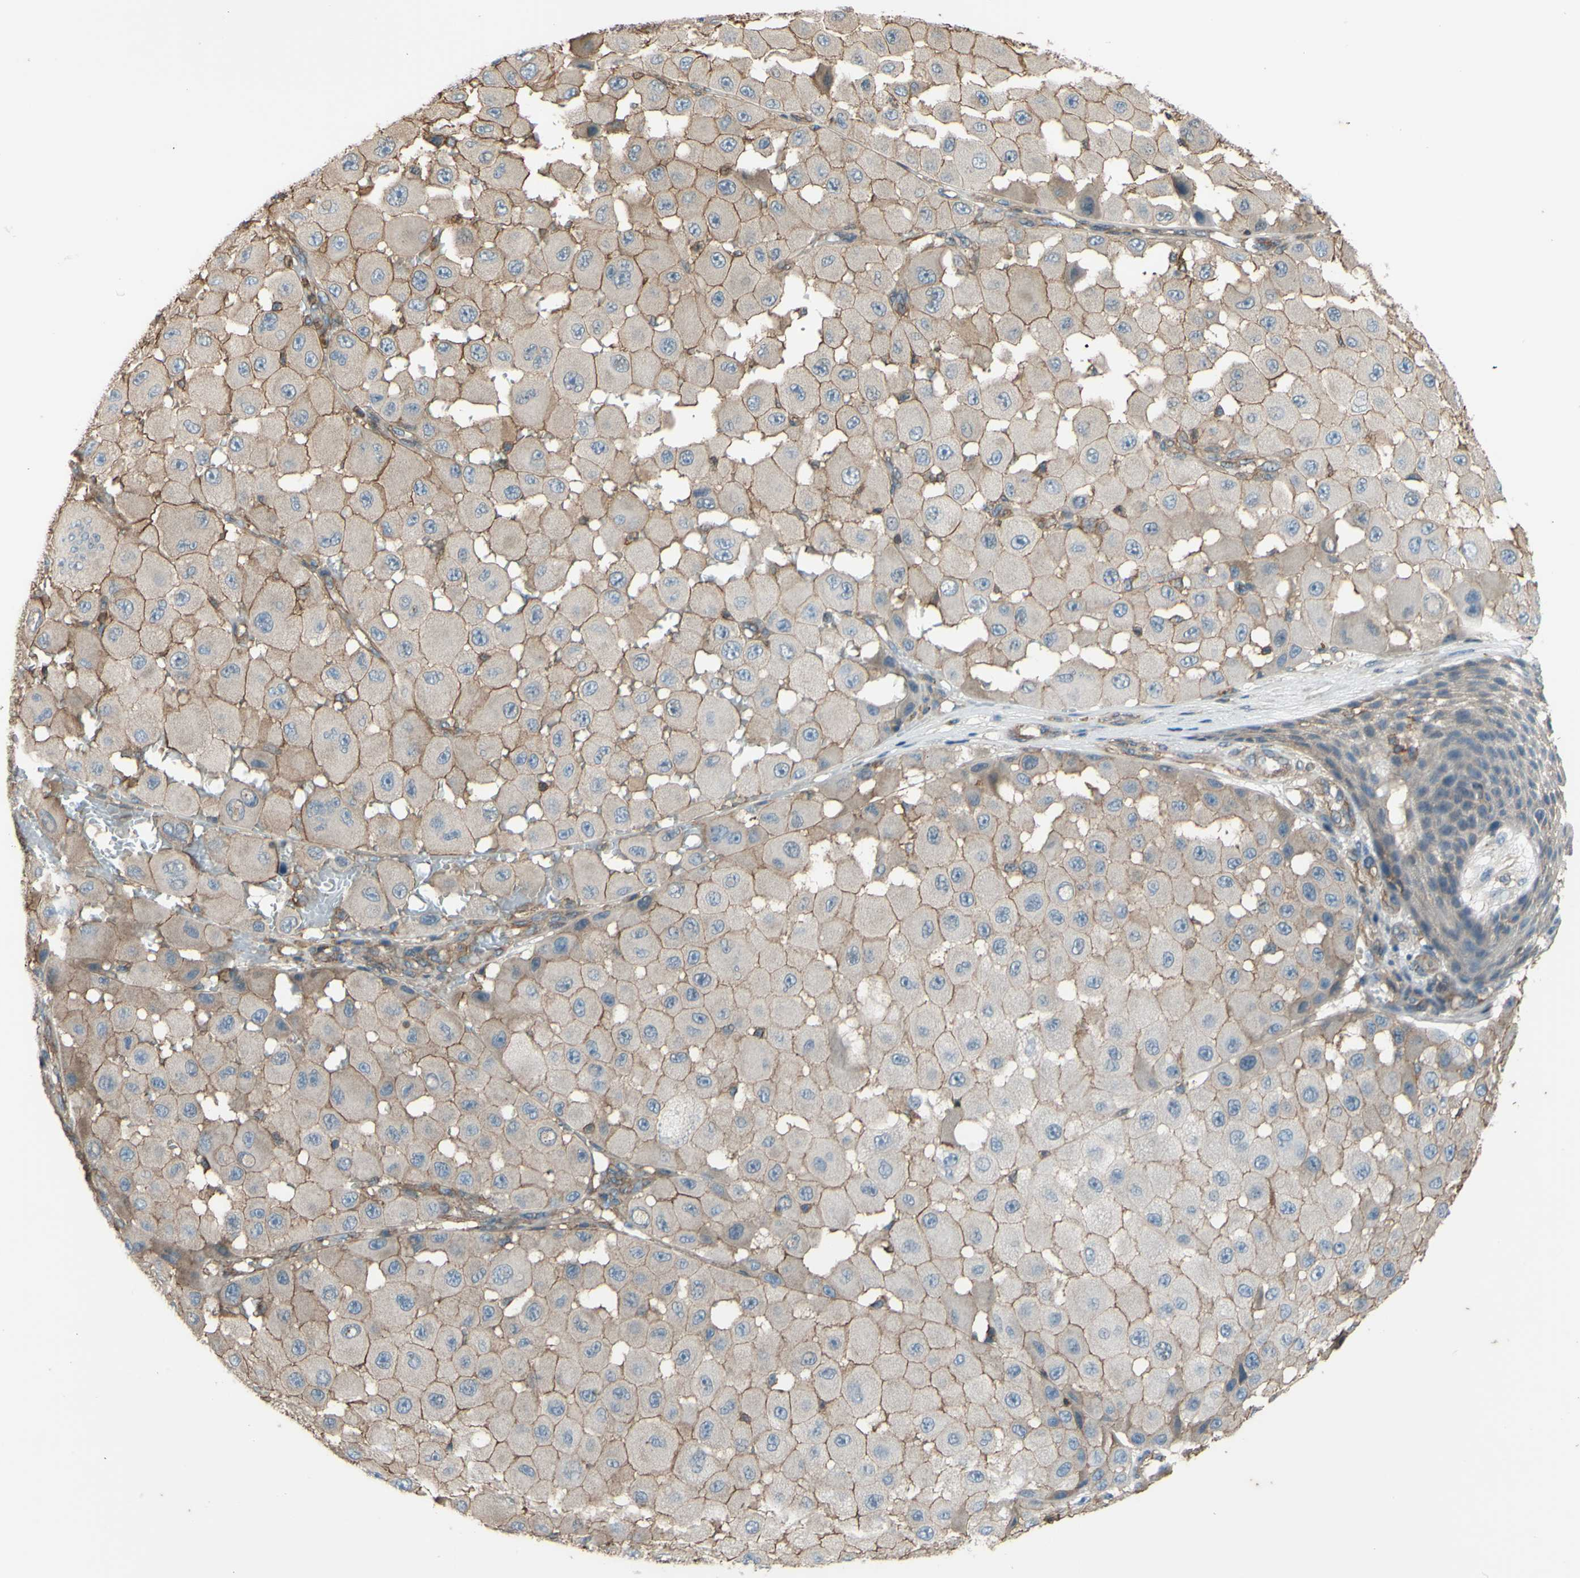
{"staining": {"intensity": "moderate", "quantity": ">75%", "location": "cytoplasmic/membranous"}, "tissue": "melanoma", "cell_type": "Tumor cells", "image_type": "cancer", "snomed": [{"axis": "morphology", "description": "Malignant melanoma, NOS"}, {"axis": "topography", "description": "Skin"}], "caption": "Moderate cytoplasmic/membranous expression for a protein is identified in about >75% of tumor cells of malignant melanoma using immunohistochemistry.", "gene": "ADD3", "patient": {"sex": "female", "age": 81}}